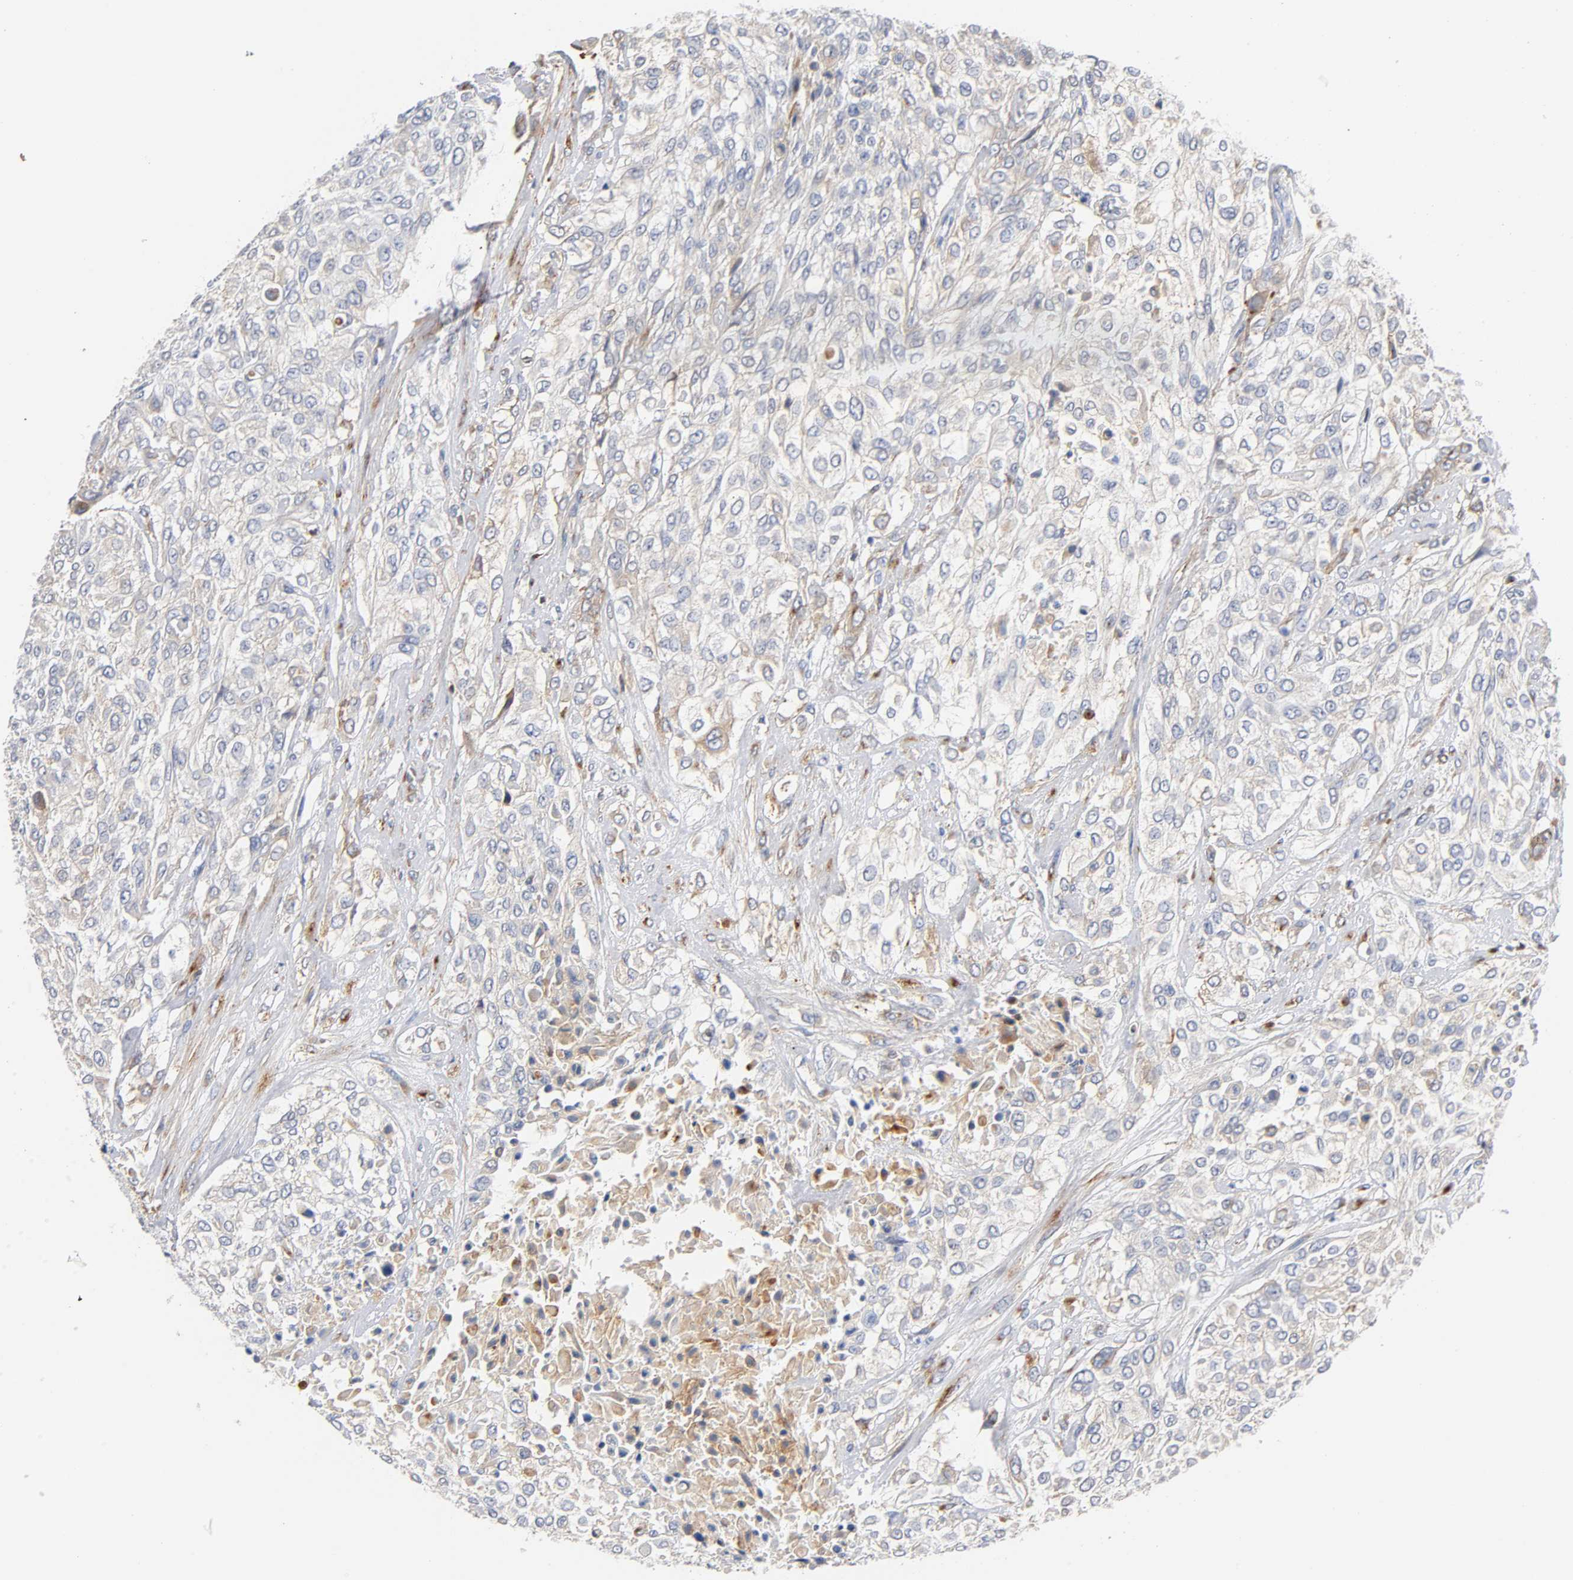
{"staining": {"intensity": "negative", "quantity": "none", "location": "none"}, "tissue": "urothelial cancer", "cell_type": "Tumor cells", "image_type": "cancer", "snomed": [{"axis": "morphology", "description": "Urothelial carcinoma, High grade"}, {"axis": "topography", "description": "Urinary bladder"}], "caption": "Urothelial carcinoma (high-grade) was stained to show a protein in brown. There is no significant staining in tumor cells.", "gene": "LRP1", "patient": {"sex": "male", "age": 57}}